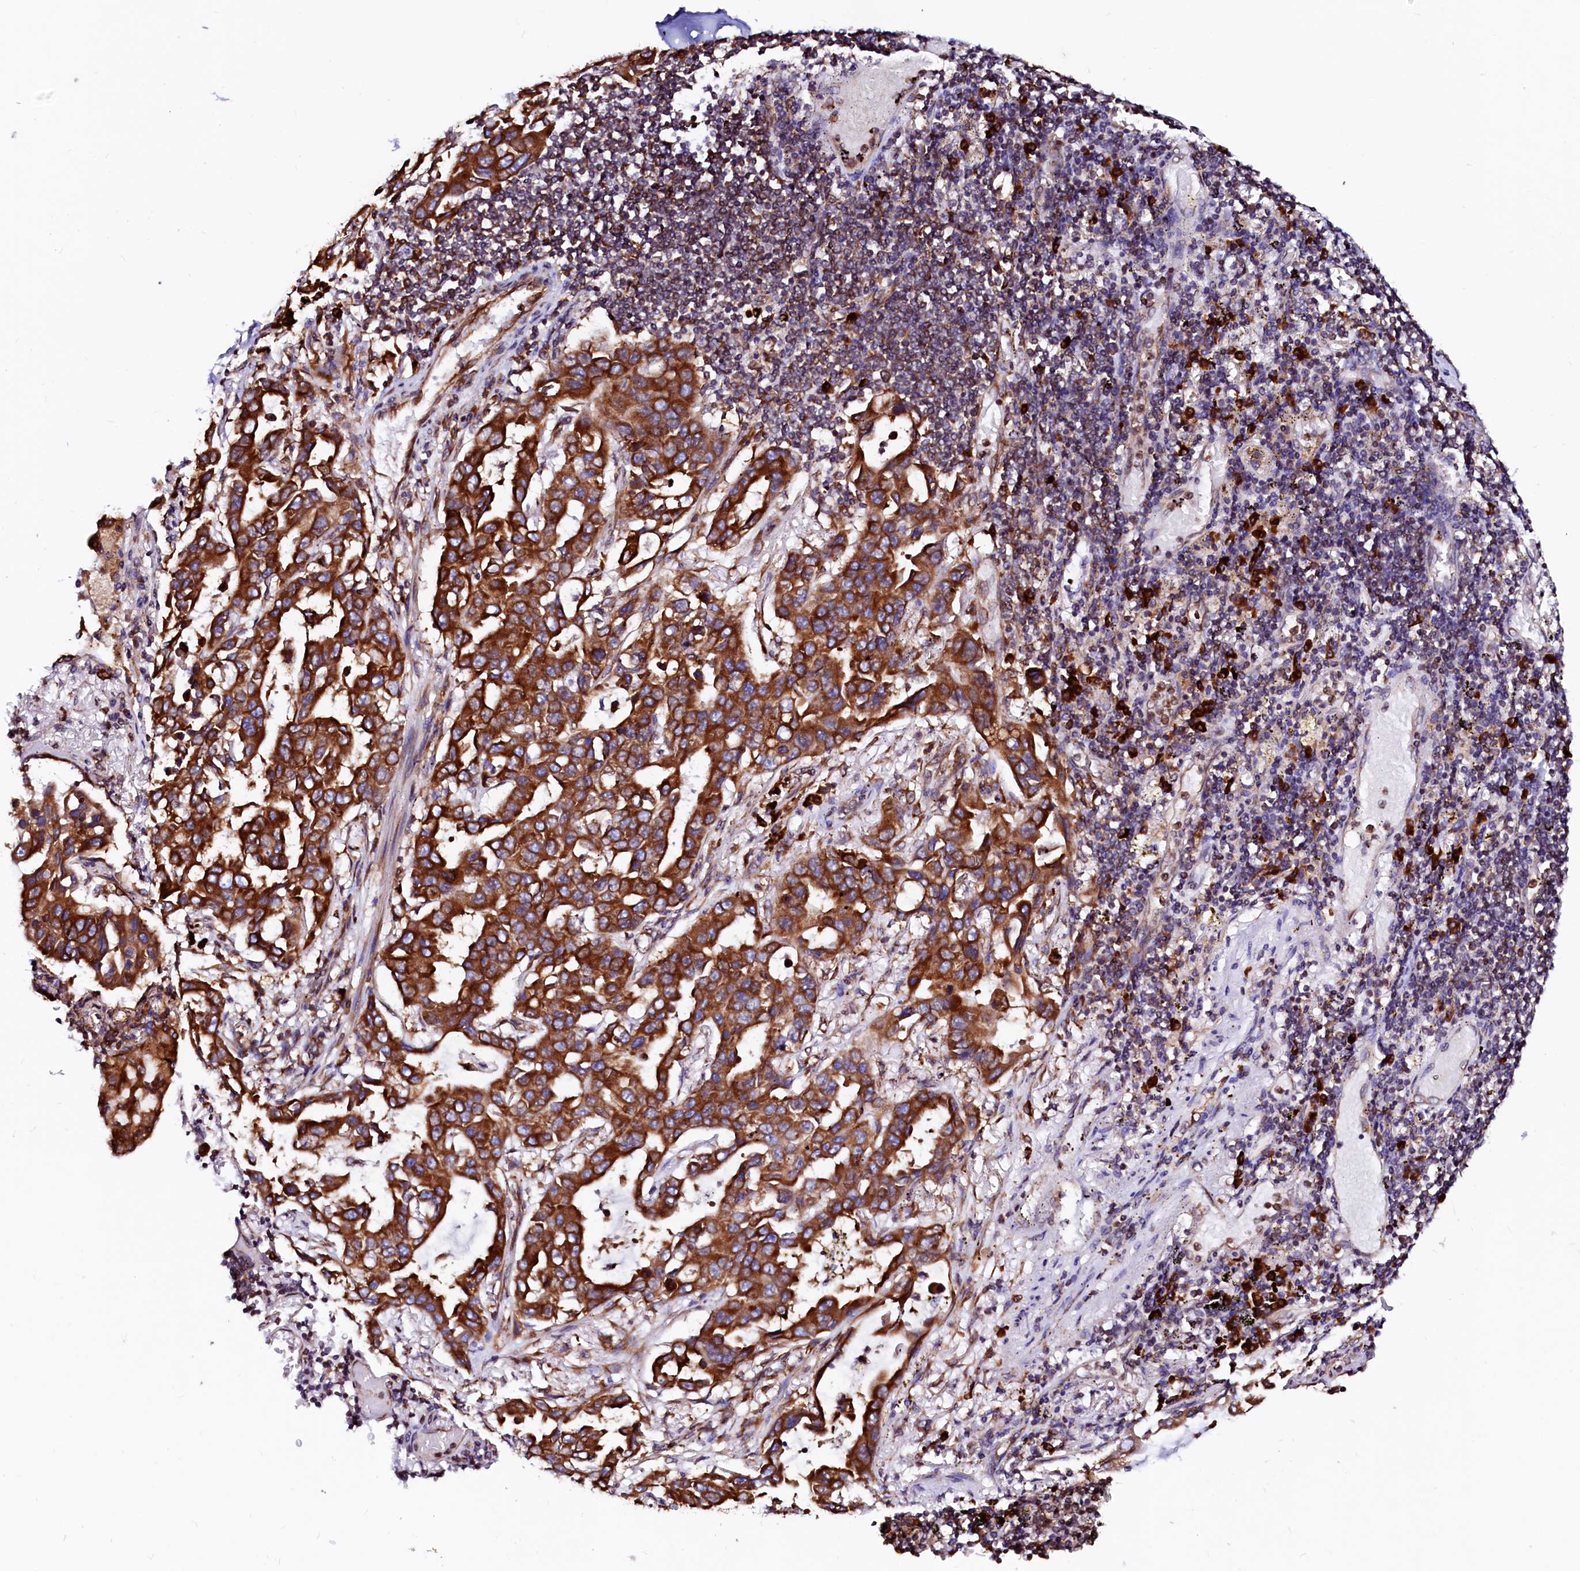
{"staining": {"intensity": "strong", "quantity": ">75%", "location": "cytoplasmic/membranous"}, "tissue": "lung cancer", "cell_type": "Tumor cells", "image_type": "cancer", "snomed": [{"axis": "morphology", "description": "Adenocarcinoma, NOS"}, {"axis": "topography", "description": "Lung"}], "caption": "Adenocarcinoma (lung) stained with immunohistochemistry reveals strong cytoplasmic/membranous expression in about >75% of tumor cells.", "gene": "DERL1", "patient": {"sex": "male", "age": 64}}